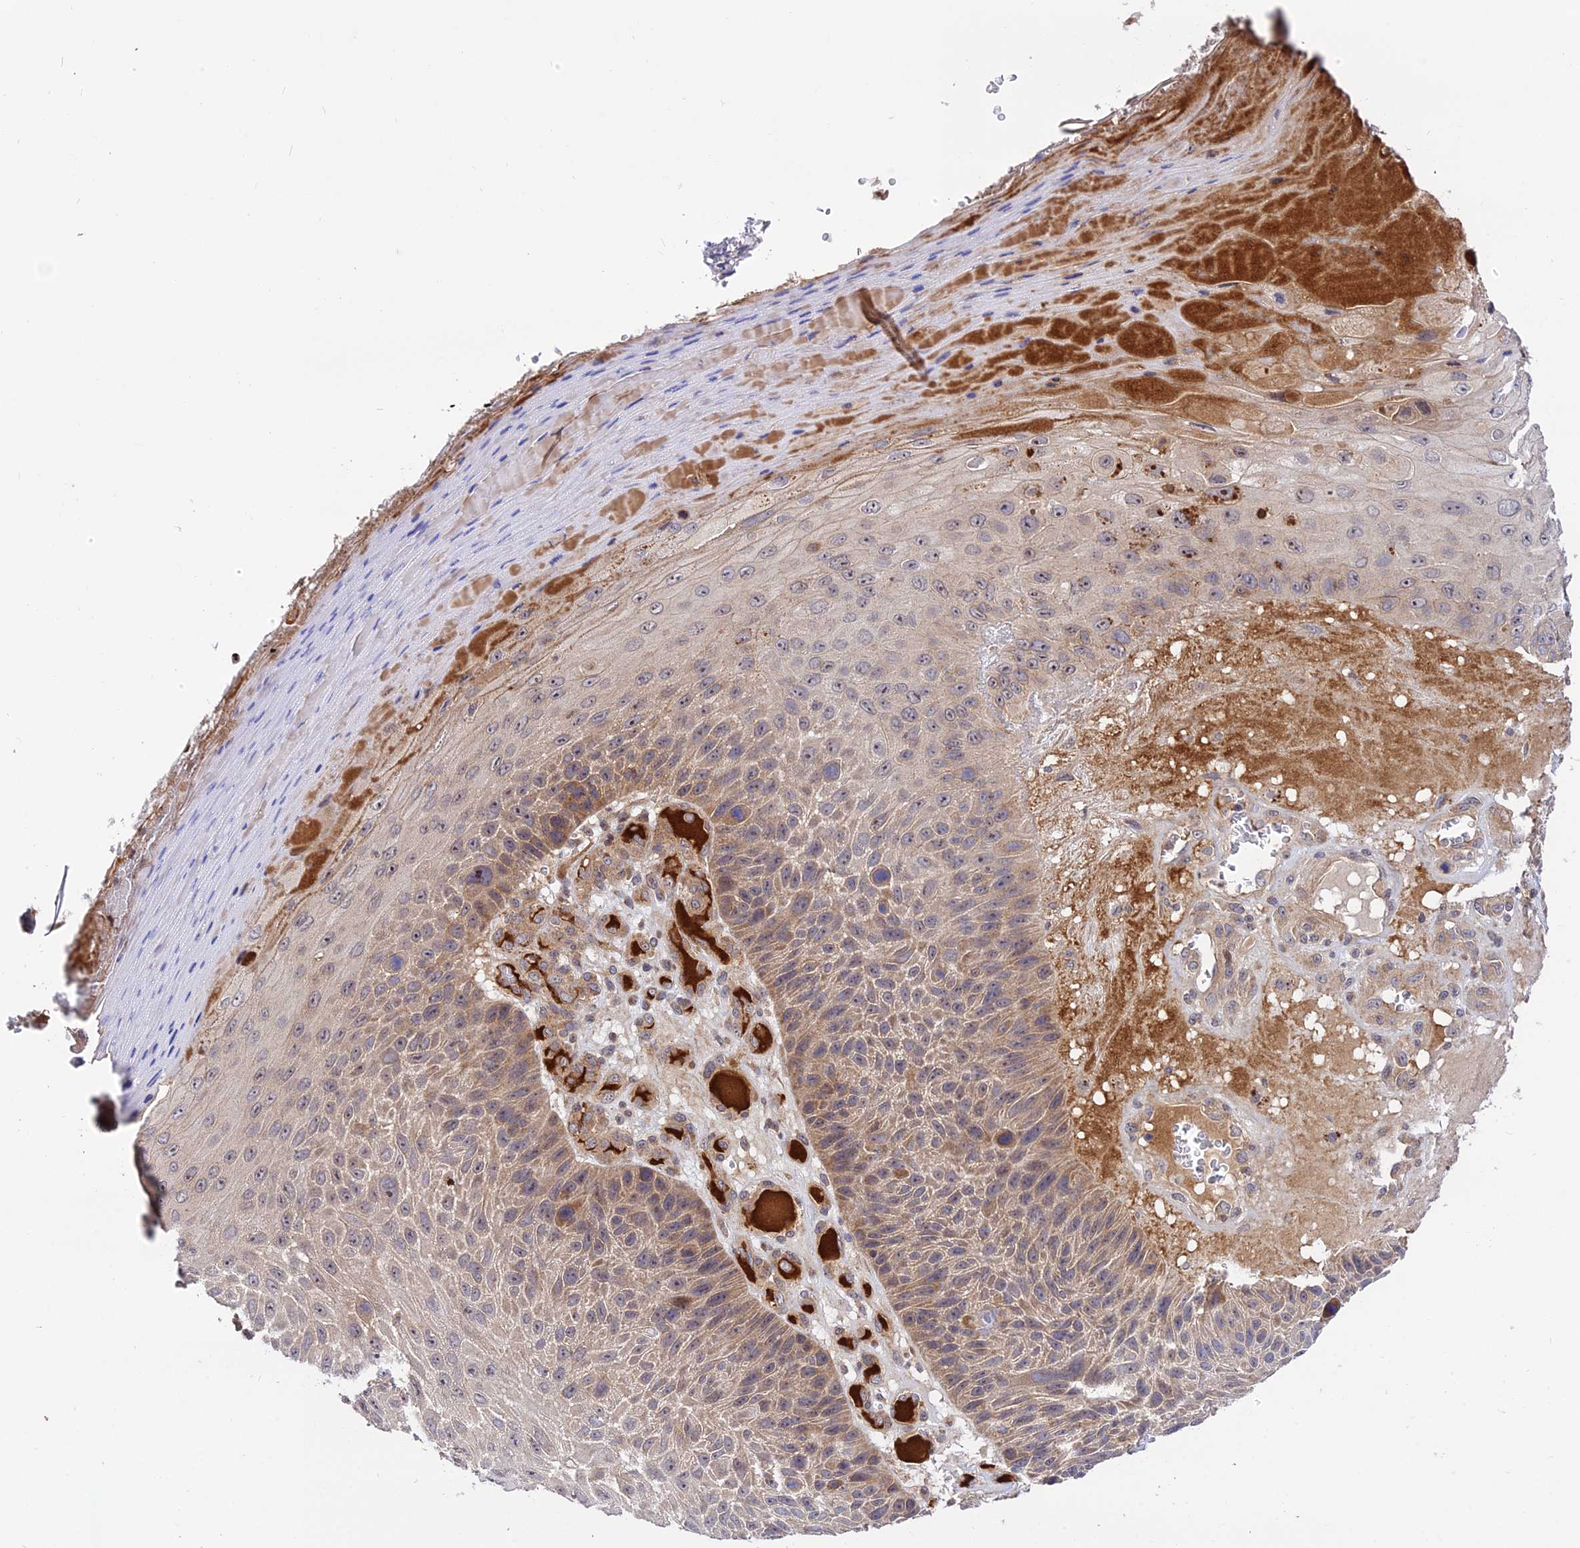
{"staining": {"intensity": "weak", "quantity": "25%-75%", "location": "cytoplasmic/membranous"}, "tissue": "skin cancer", "cell_type": "Tumor cells", "image_type": "cancer", "snomed": [{"axis": "morphology", "description": "Squamous cell carcinoma, NOS"}, {"axis": "topography", "description": "Skin"}], "caption": "Squamous cell carcinoma (skin) stained with DAB (3,3'-diaminobenzidine) immunohistochemistry (IHC) displays low levels of weak cytoplasmic/membranous staining in approximately 25%-75% of tumor cells.", "gene": "SMG6", "patient": {"sex": "female", "age": 88}}